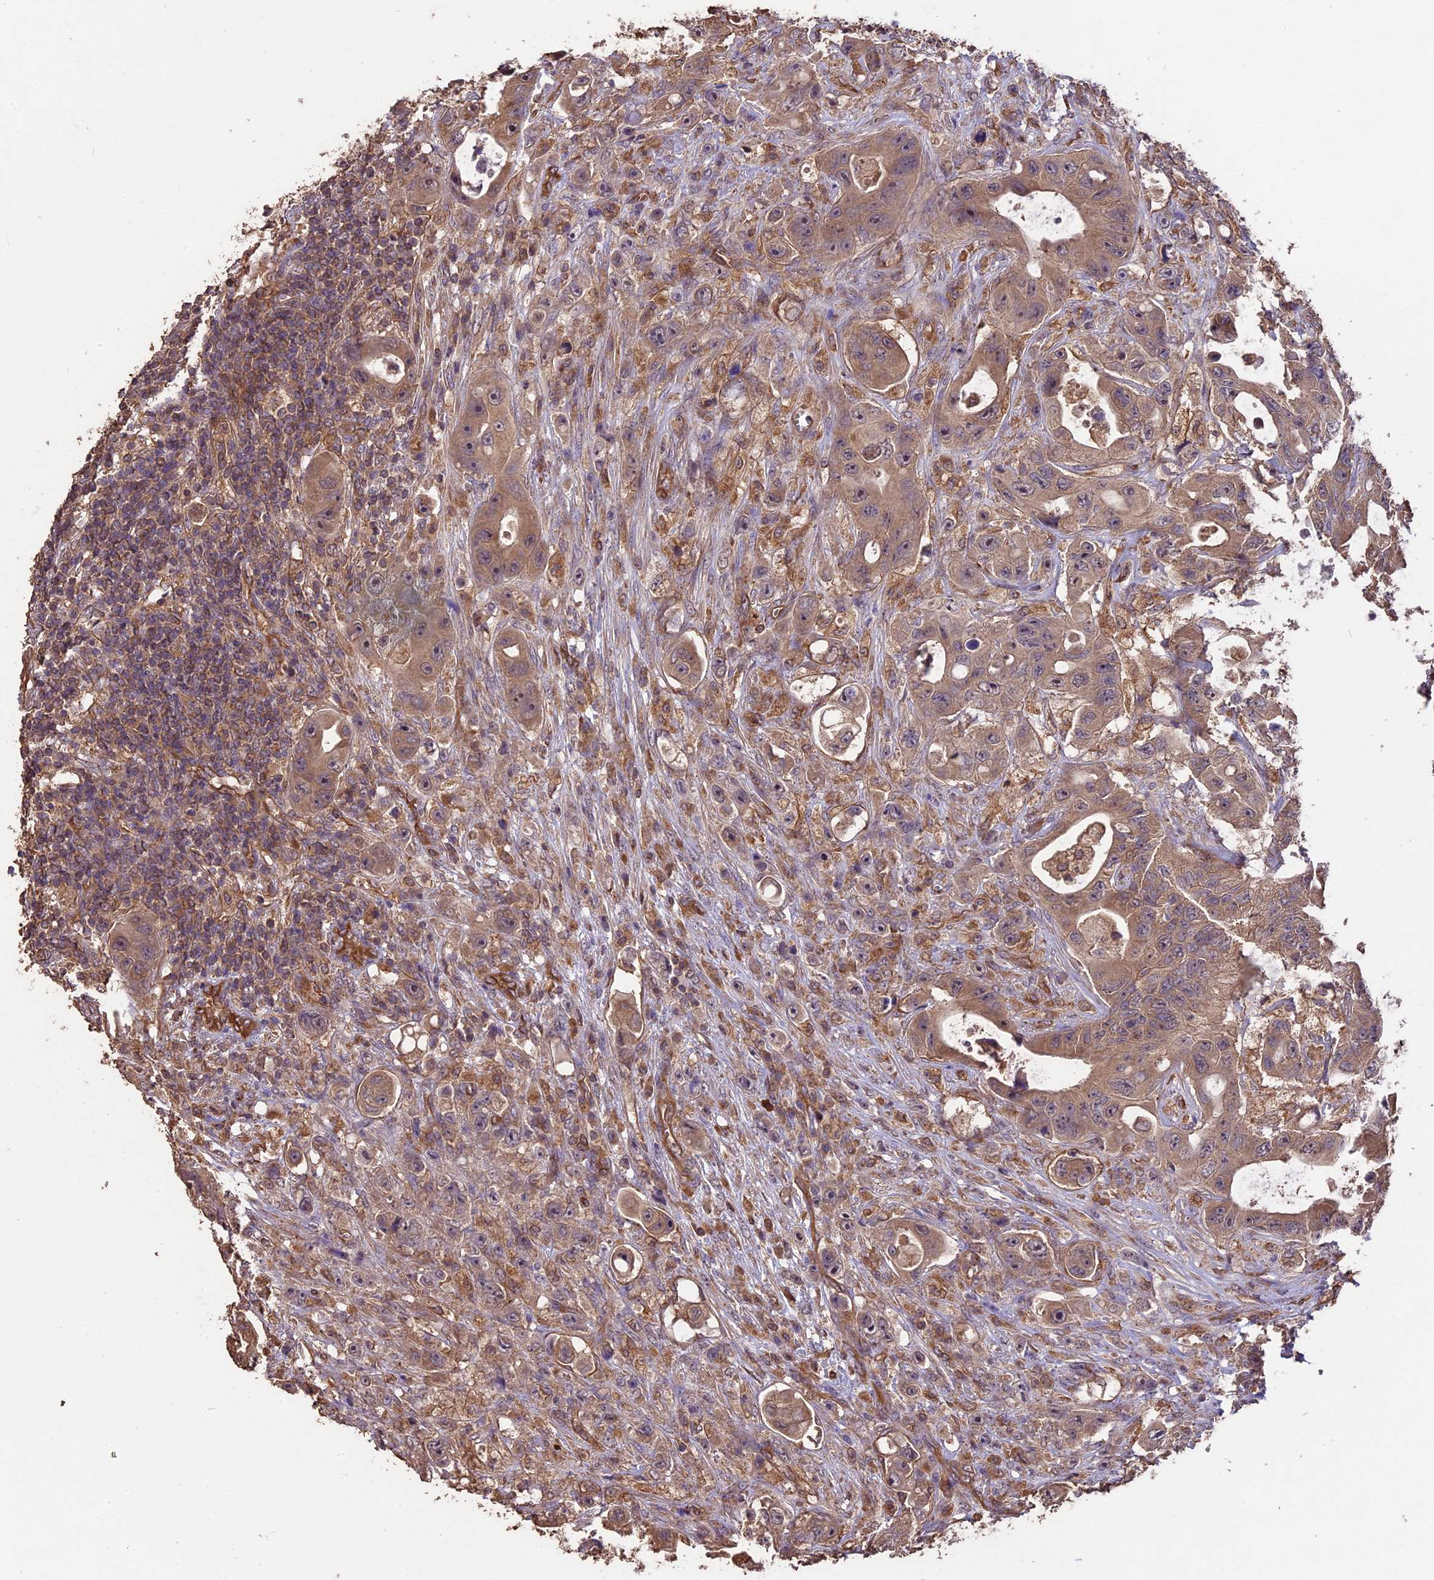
{"staining": {"intensity": "moderate", "quantity": ">75%", "location": "cytoplasmic/membranous"}, "tissue": "colorectal cancer", "cell_type": "Tumor cells", "image_type": "cancer", "snomed": [{"axis": "morphology", "description": "Adenocarcinoma, NOS"}, {"axis": "topography", "description": "Colon"}], "caption": "Brown immunohistochemical staining in colorectal cancer shows moderate cytoplasmic/membranous positivity in approximately >75% of tumor cells. (Brightfield microscopy of DAB IHC at high magnification).", "gene": "TTLL10", "patient": {"sex": "female", "age": 46}}